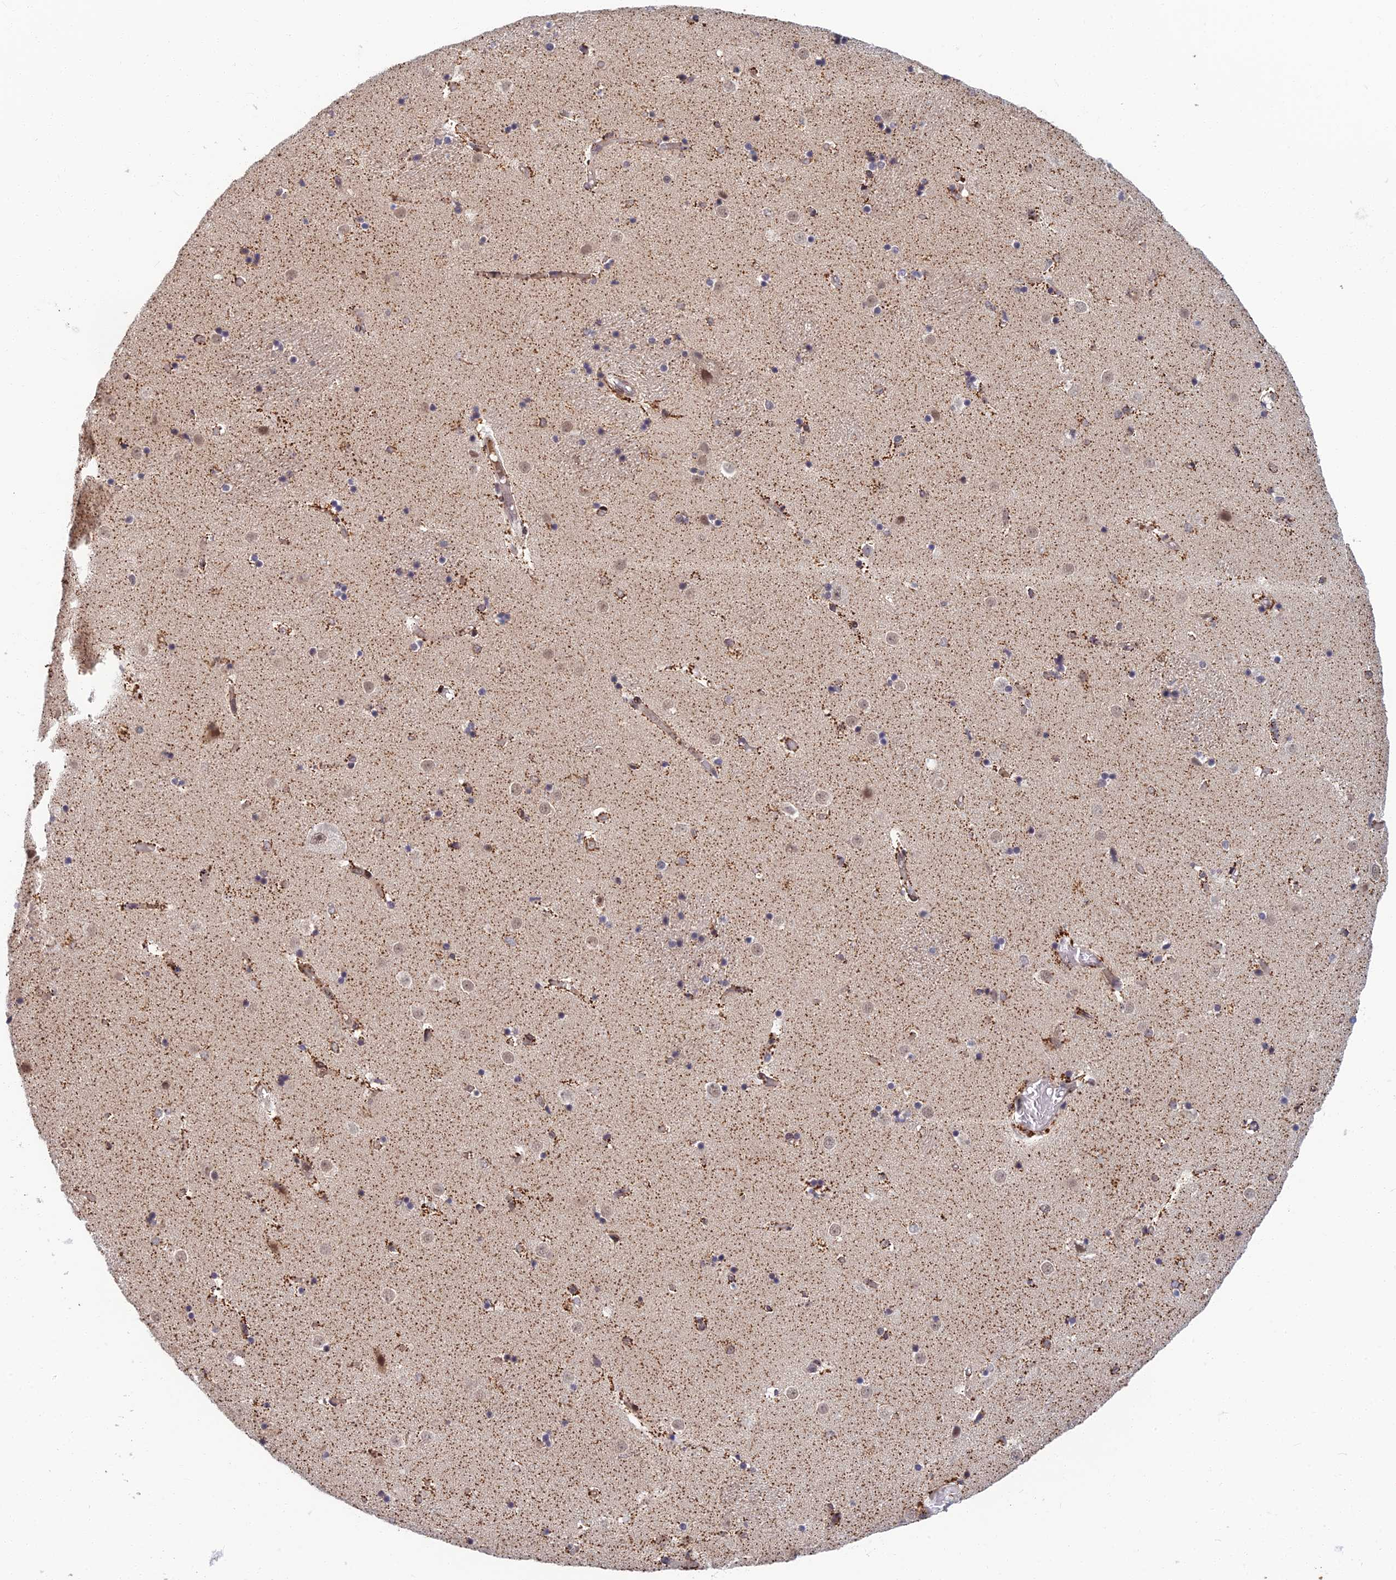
{"staining": {"intensity": "moderate", "quantity": "<25%", "location": "cytoplasmic/membranous"}, "tissue": "caudate", "cell_type": "Glial cells", "image_type": "normal", "snomed": [{"axis": "morphology", "description": "Normal tissue, NOS"}, {"axis": "topography", "description": "Lateral ventricle wall"}], "caption": "Immunohistochemical staining of unremarkable caudate shows <25% levels of moderate cytoplasmic/membranous protein expression in about <25% of glial cells.", "gene": "TCEA2", "patient": {"sex": "female", "age": 52}}